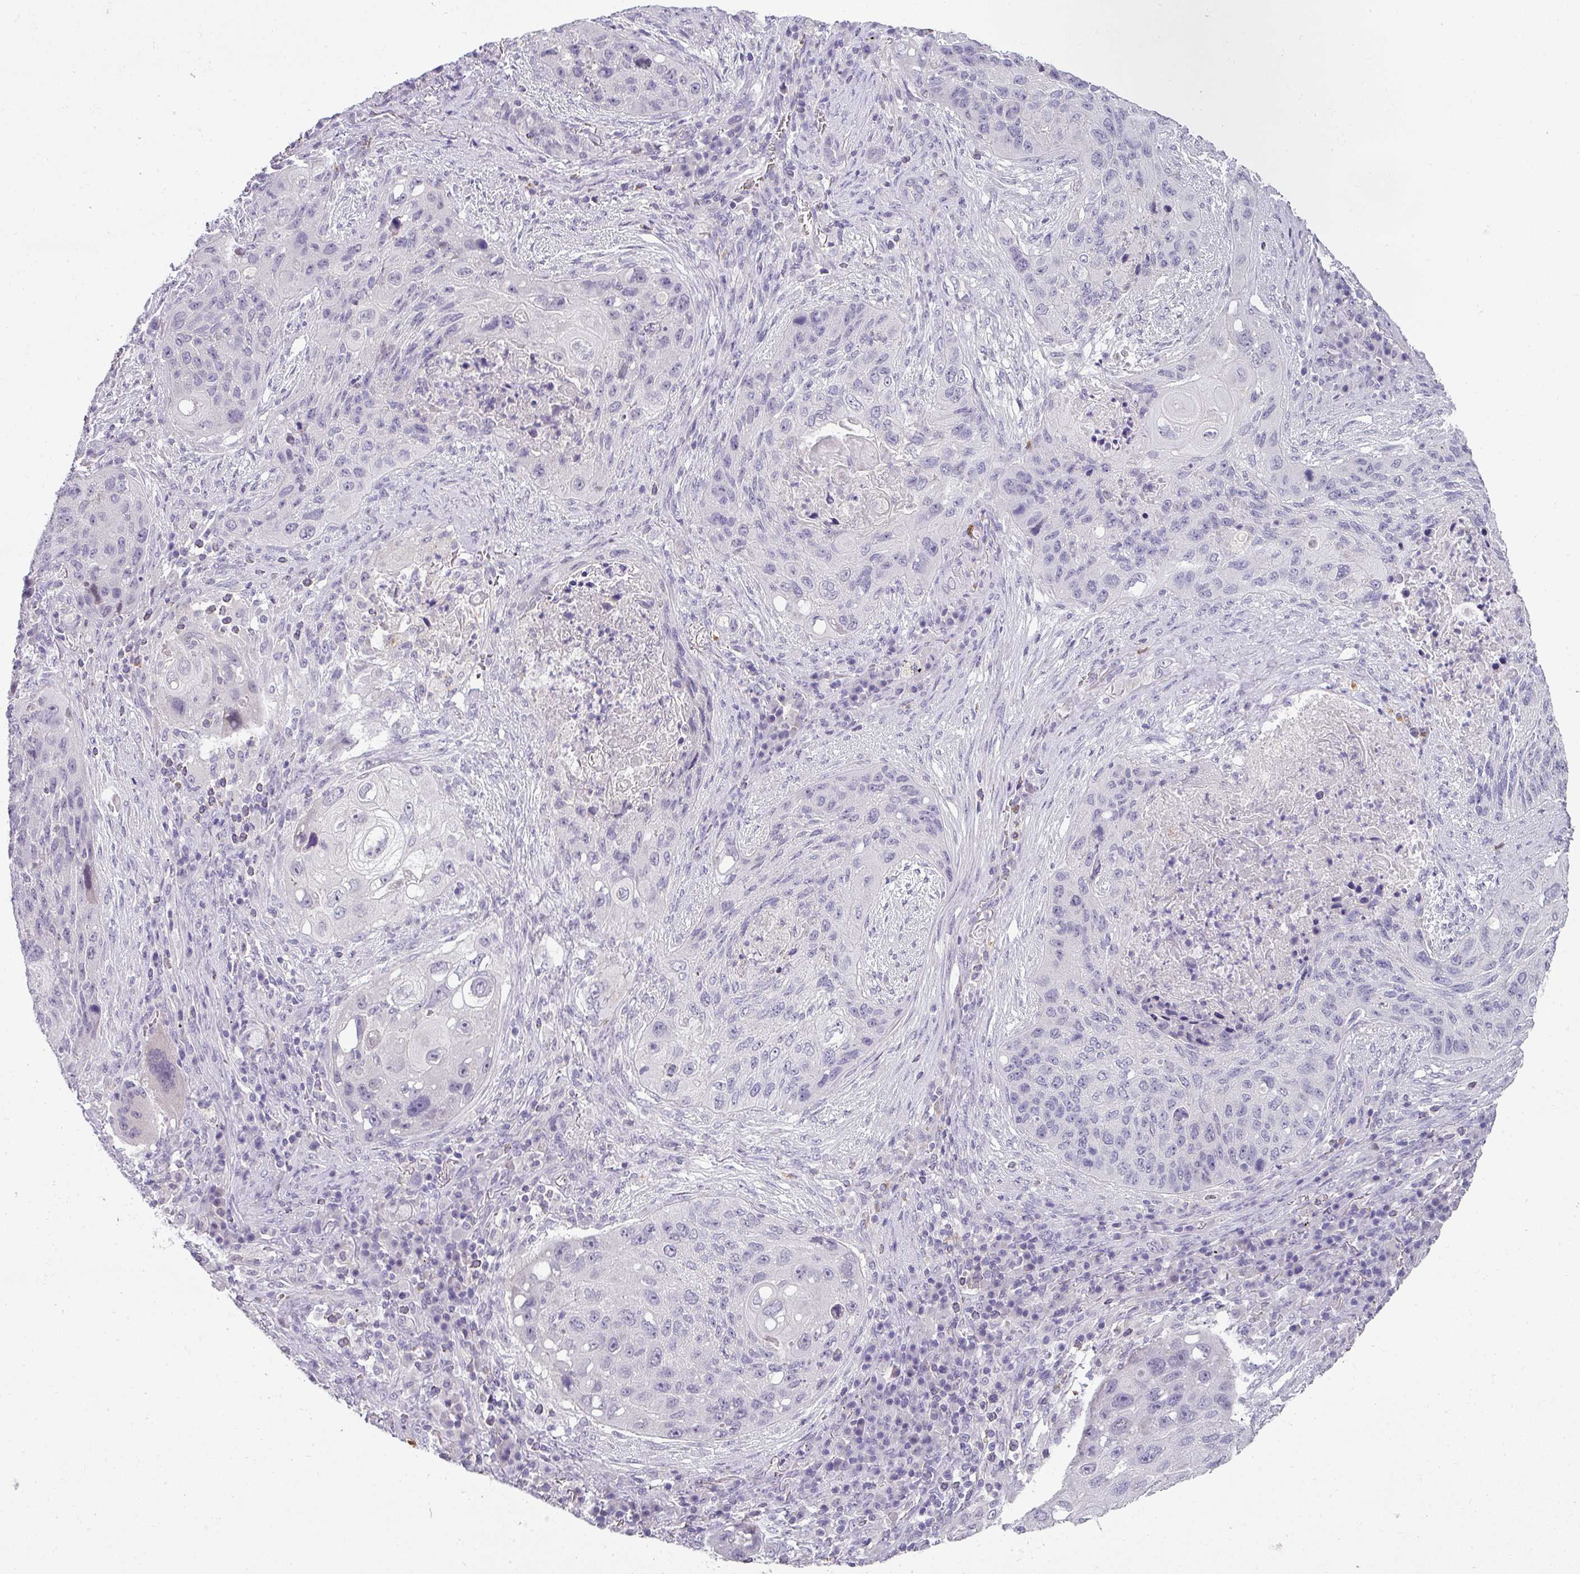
{"staining": {"intensity": "negative", "quantity": "none", "location": "none"}, "tissue": "lung cancer", "cell_type": "Tumor cells", "image_type": "cancer", "snomed": [{"axis": "morphology", "description": "Squamous cell carcinoma, NOS"}, {"axis": "topography", "description": "Lung"}], "caption": "High power microscopy histopathology image of an IHC photomicrograph of lung cancer, revealing no significant staining in tumor cells.", "gene": "BTLA", "patient": {"sex": "female", "age": 63}}